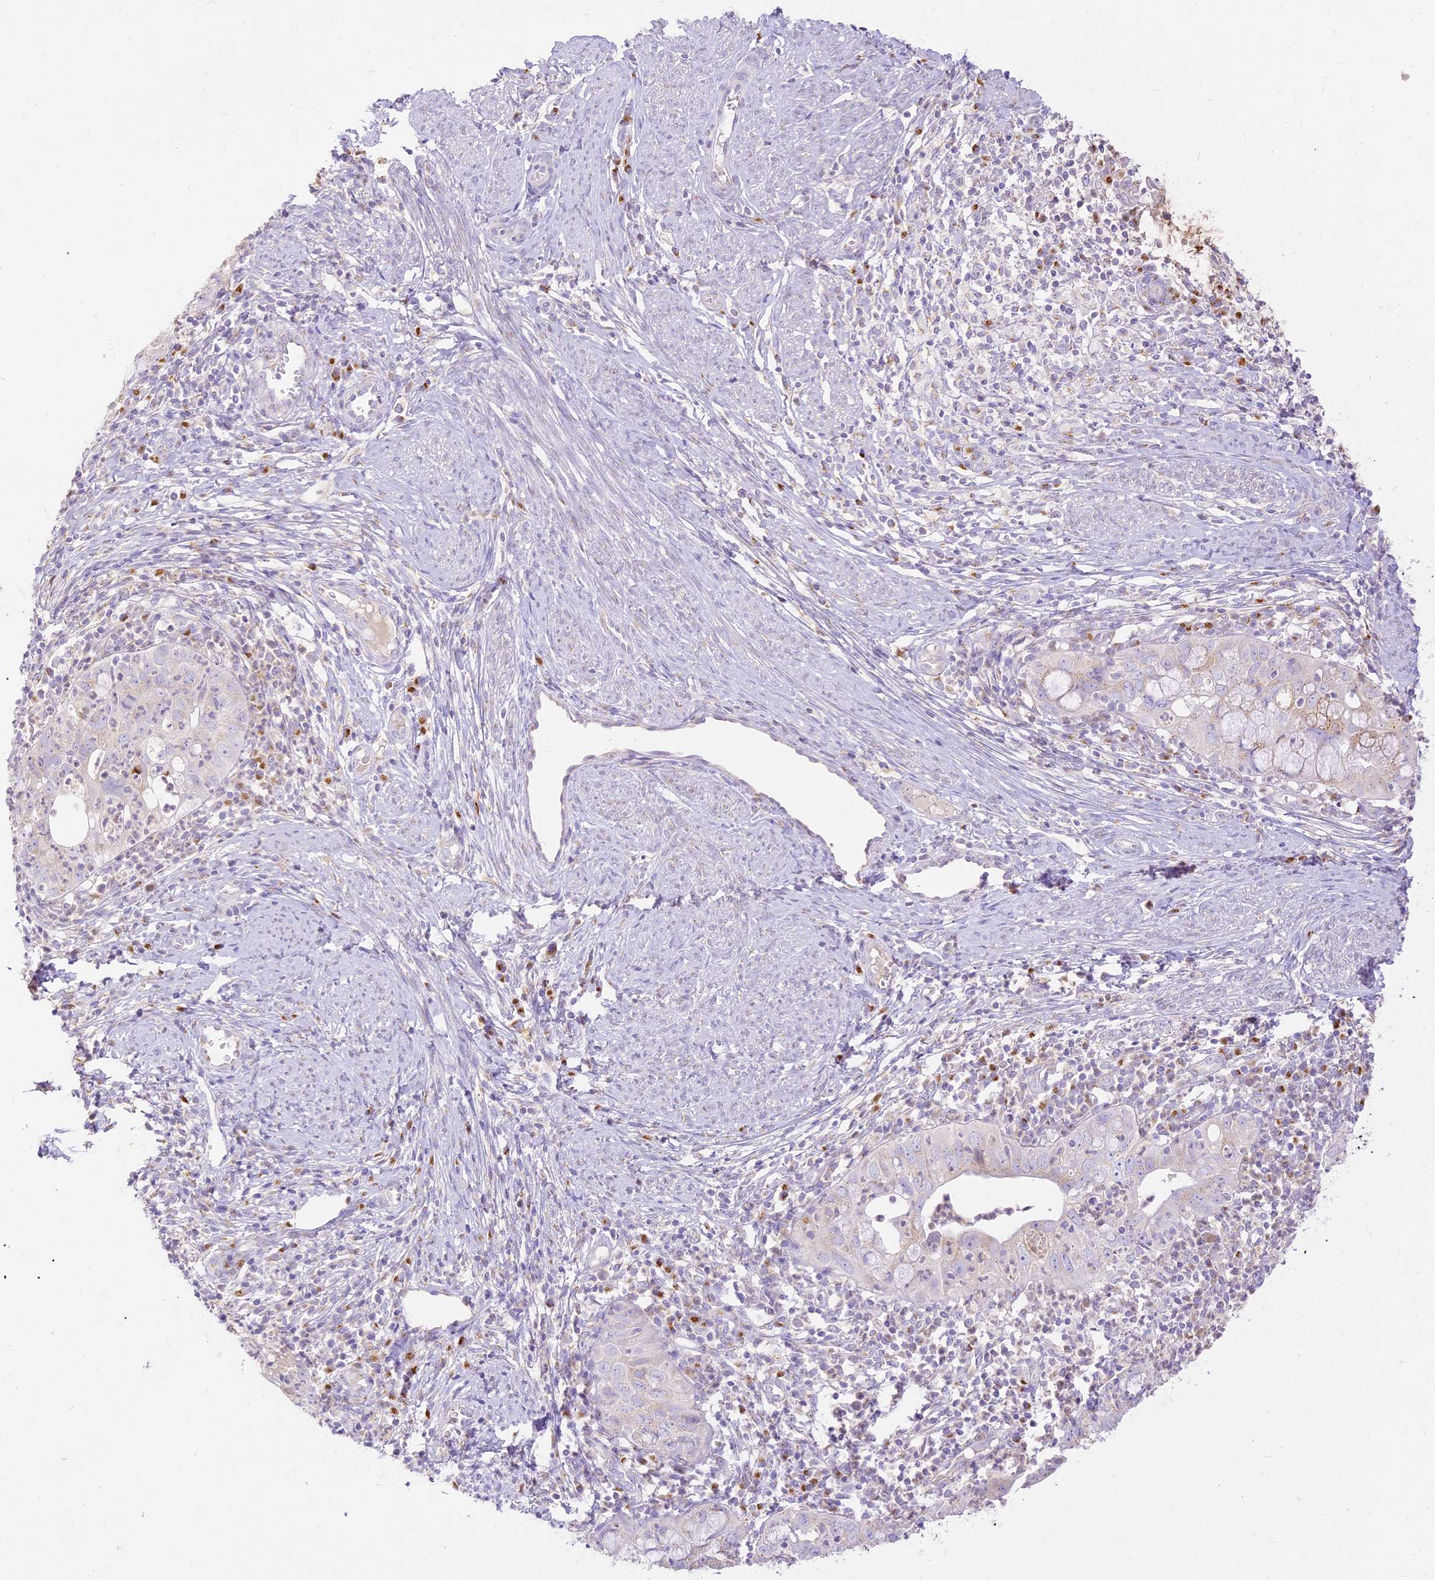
{"staining": {"intensity": "moderate", "quantity": "<25%", "location": "cytoplasmic/membranous"}, "tissue": "cervical cancer", "cell_type": "Tumor cells", "image_type": "cancer", "snomed": [{"axis": "morphology", "description": "Adenocarcinoma, NOS"}, {"axis": "topography", "description": "Cervix"}], "caption": "Cervical cancer (adenocarcinoma) stained with a protein marker reveals moderate staining in tumor cells.", "gene": "SEC13", "patient": {"sex": "female", "age": 36}}